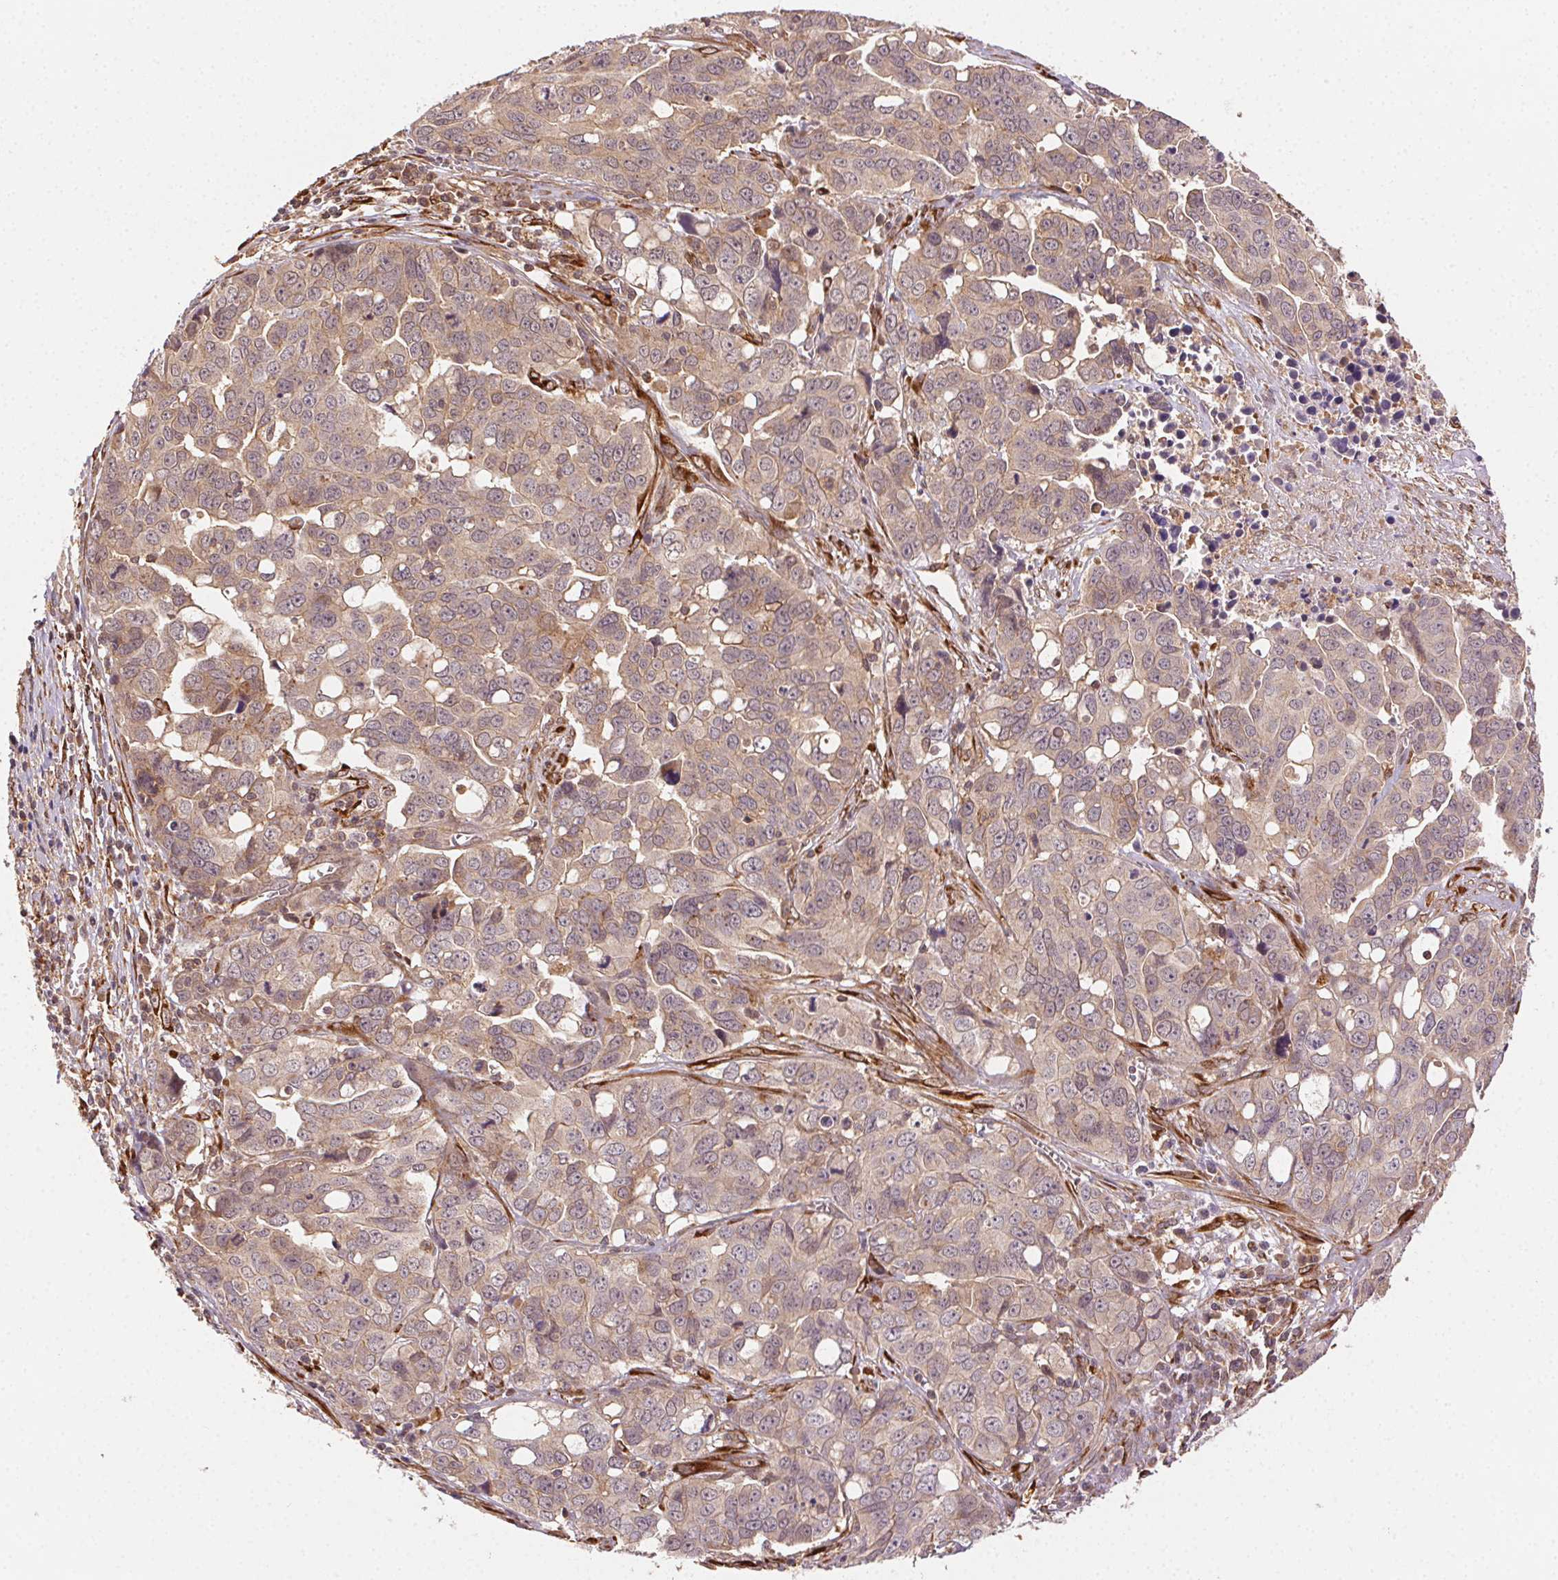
{"staining": {"intensity": "weak", "quantity": ">75%", "location": "cytoplasmic/membranous"}, "tissue": "ovarian cancer", "cell_type": "Tumor cells", "image_type": "cancer", "snomed": [{"axis": "morphology", "description": "Carcinoma, endometroid"}, {"axis": "topography", "description": "Ovary"}], "caption": "Tumor cells show low levels of weak cytoplasmic/membranous staining in approximately >75% of cells in ovarian cancer. (DAB = brown stain, brightfield microscopy at high magnification).", "gene": "KLHL15", "patient": {"sex": "female", "age": 78}}